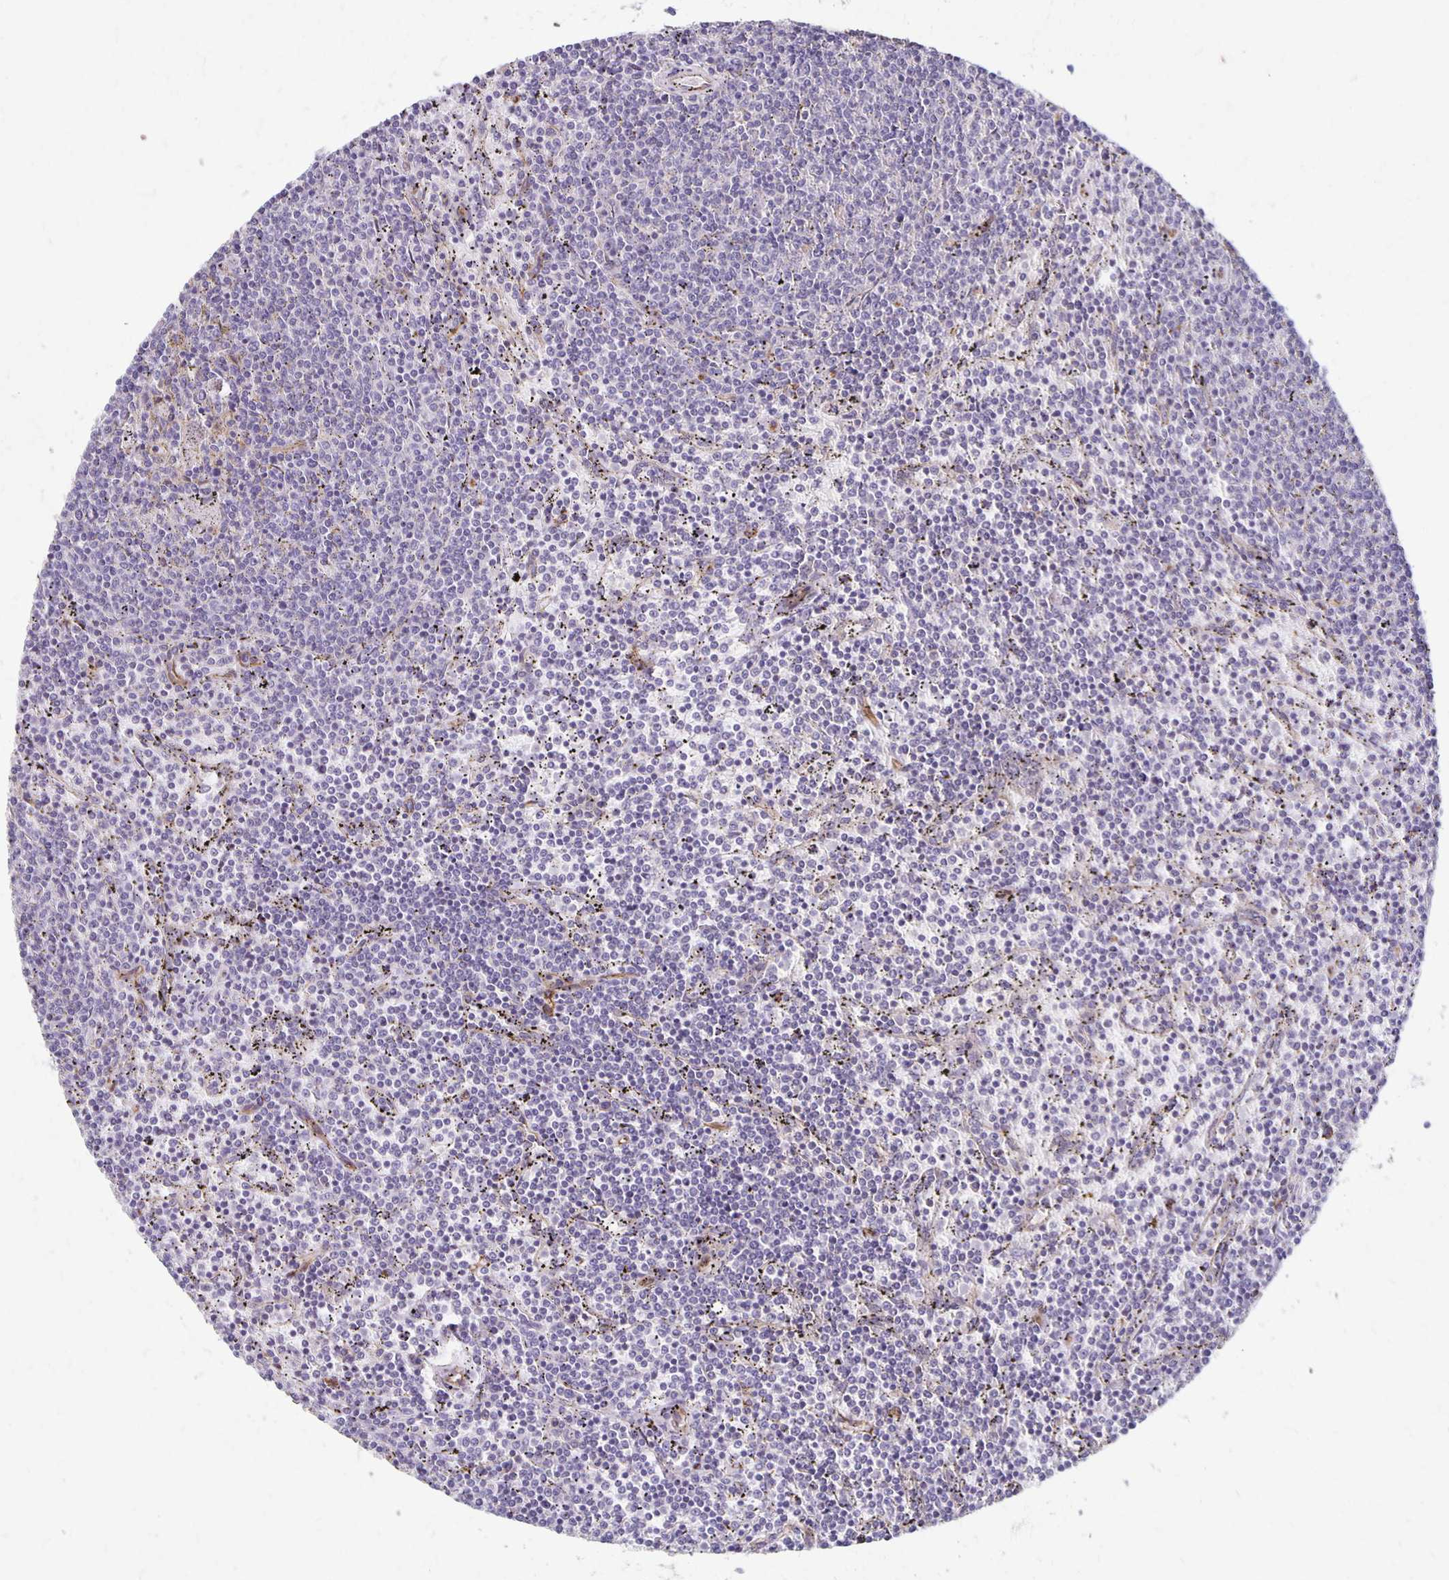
{"staining": {"intensity": "negative", "quantity": "none", "location": "none"}, "tissue": "lymphoma", "cell_type": "Tumor cells", "image_type": "cancer", "snomed": [{"axis": "morphology", "description": "Malignant lymphoma, non-Hodgkin's type, Low grade"}, {"axis": "topography", "description": "Spleen"}], "caption": "Immunohistochemistry (IHC) histopathology image of neoplastic tissue: human lymphoma stained with DAB (3,3'-diaminobenzidine) reveals no significant protein expression in tumor cells.", "gene": "PPP1R3E", "patient": {"sex": "female", "age": 50}}